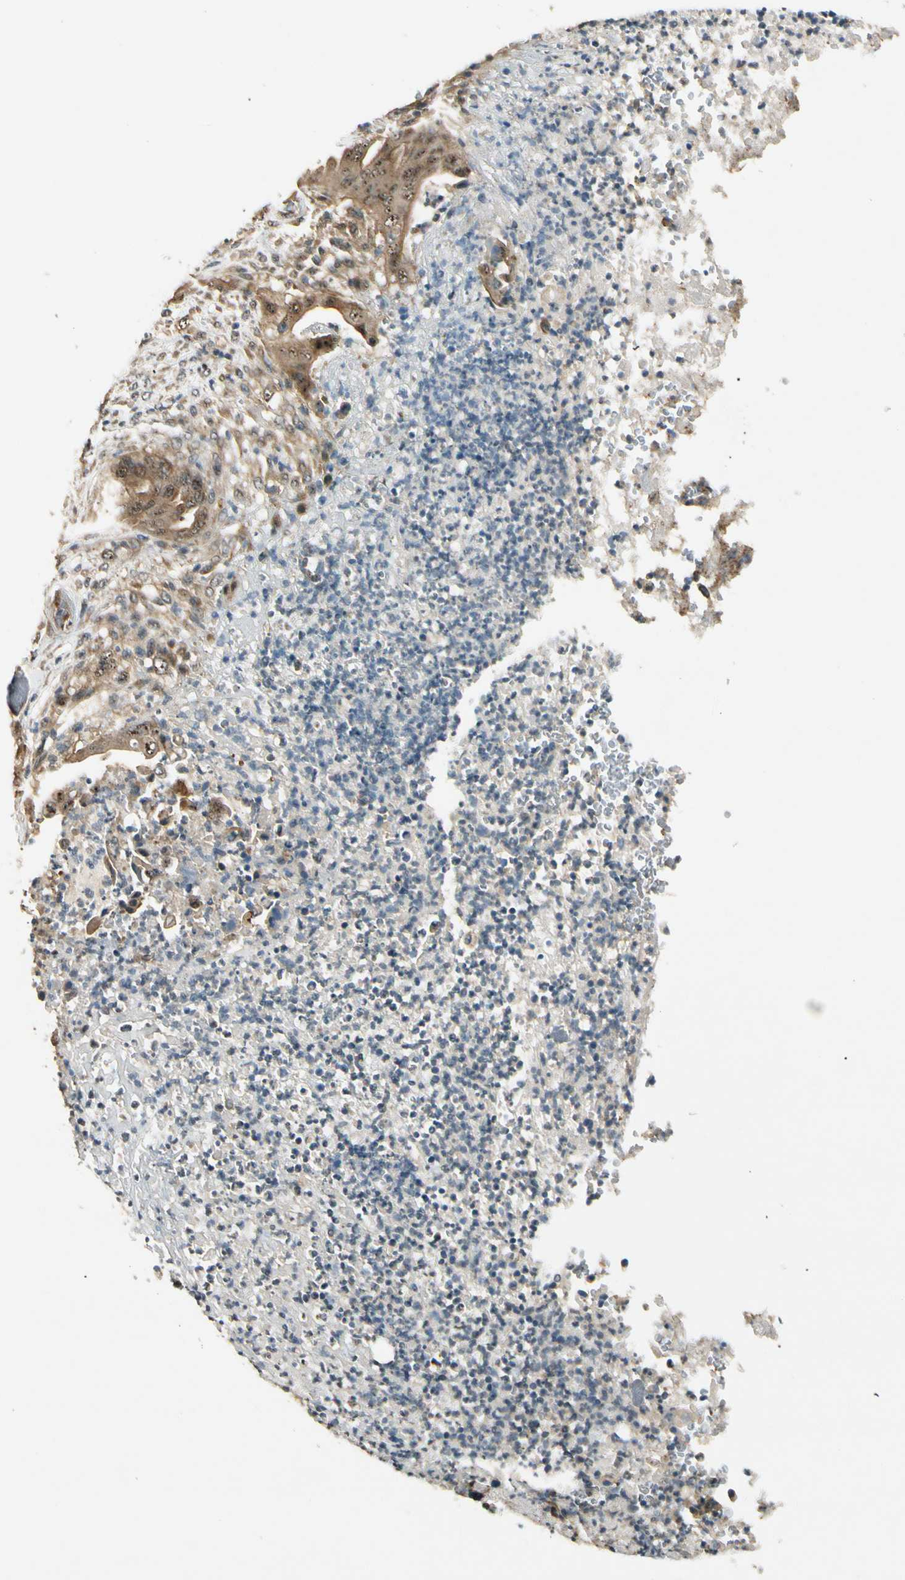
{"staining": {"intensity": "moderate", "quantity": ">75%", "location": "cytoplasmic/membranous,nuclear"}, "tissue": "stomach cancer", "cell_type": "Tumor cells", "image_type": "cancer", "snomed": [{"axis": "morphology", "description": "Adenocarcinoma, NOS"}, {"axis": "topography", "description": "Stomach"}], "caption": "Stomach cancer stained with immunohistochemistry (IHC) demonstrates moderate cytoplasmic/membranous and nuclear expression in about >75% of tumor cells. The protein of interest is stained brown, and the nuclei are stained in blue (DAB (3,3'-diaminobenzidine) IHC with brightfield microscopy, high magnification).", "gene": "MCPH1", "patient": {"sex": "female", "age": 73}}